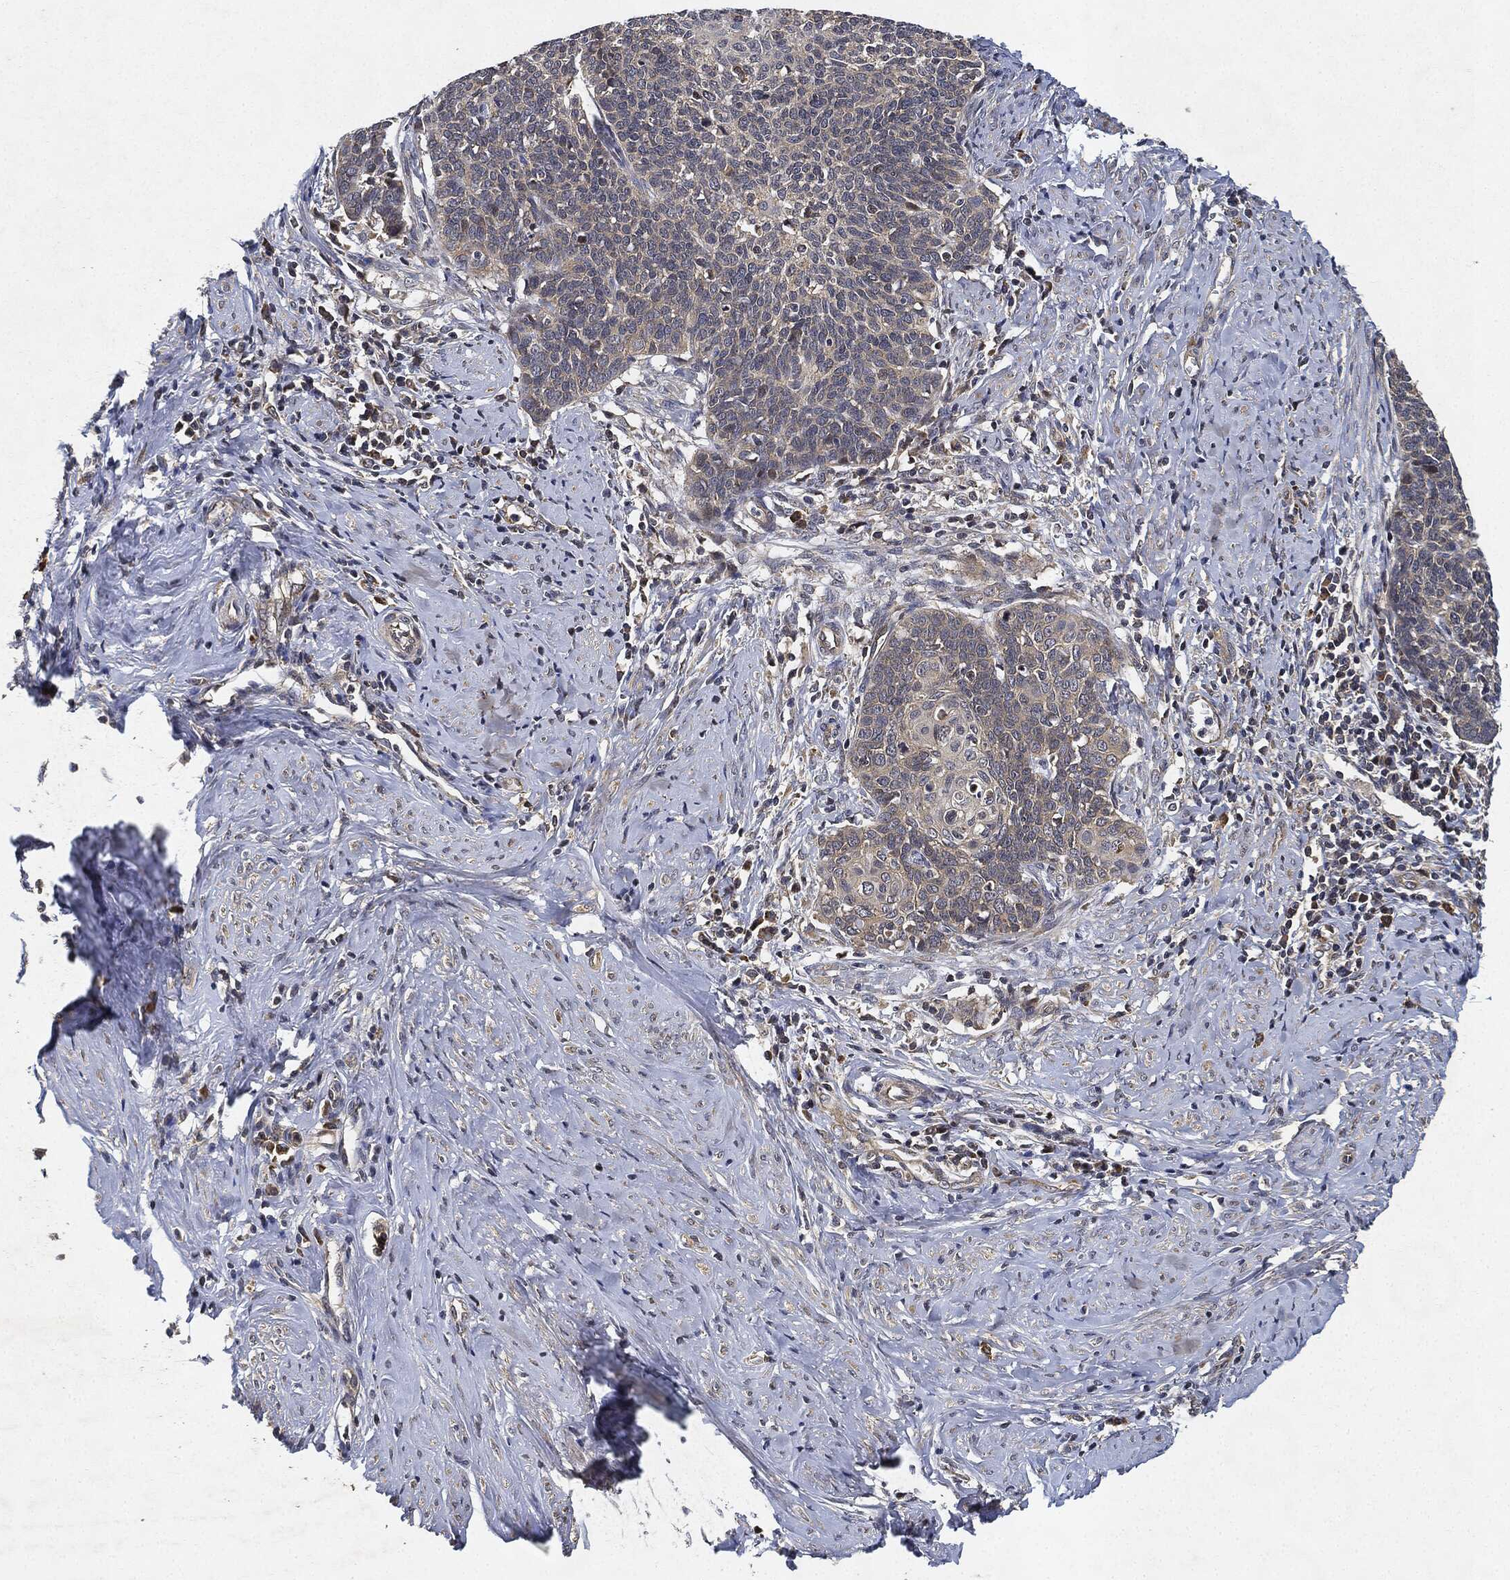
{"staining": {"intensity": "negative", "quantity": "none", "location": "none"}, "tissue": "cervical cancer", "cell_type": "Tumor cells", "image_type": "cancer", "snomed": [{"axis": "morphology", "description": "Normal tissue, NOS"}, {"axis": "morphology", "description": "Squamous cell carcinoma, NOS"}, {"axis": "topography", "description": "Cervix"}], "caption": "An image of cervical squamous cell carcinoma stained for a protein reveals no brown staining in tumor cells.", "gene": "MLST8", "patient": {"sex": "female", "age": 39}}